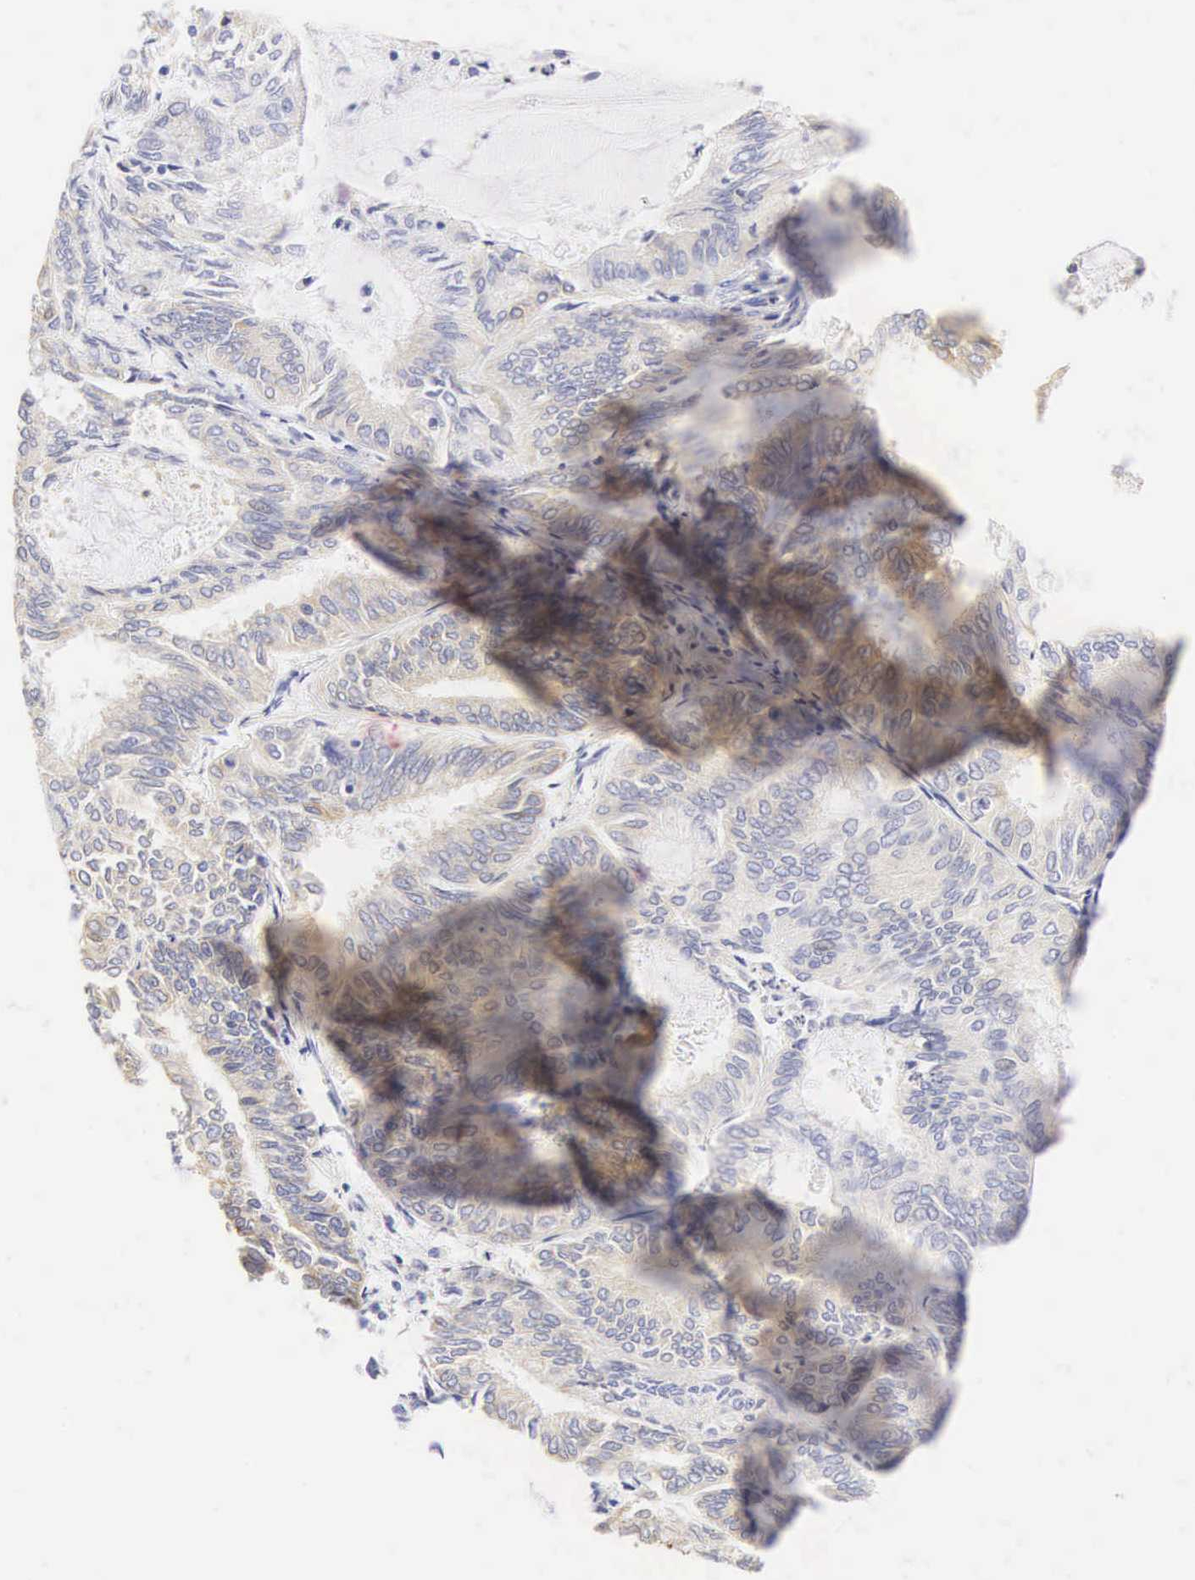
{"staining": {"intensity": "negative", "quantity": "none", "location": "none"}, "tissue": "endometrial cancer", "cell_type": "Tumor cells", "image_type": "cancer", "snomed": [{"axis": "morphology", "description": "Adenocarcinoma, NOS"}, {"axis": "topography", "description": "Endometrium"}], "caption": "Adenocarcinoma (endometrial) was stained to show a protein in brown. There is no significant expression in tumor cells.", "gene": "CNN1", "patient": {"sex": "female", "age": 59}}